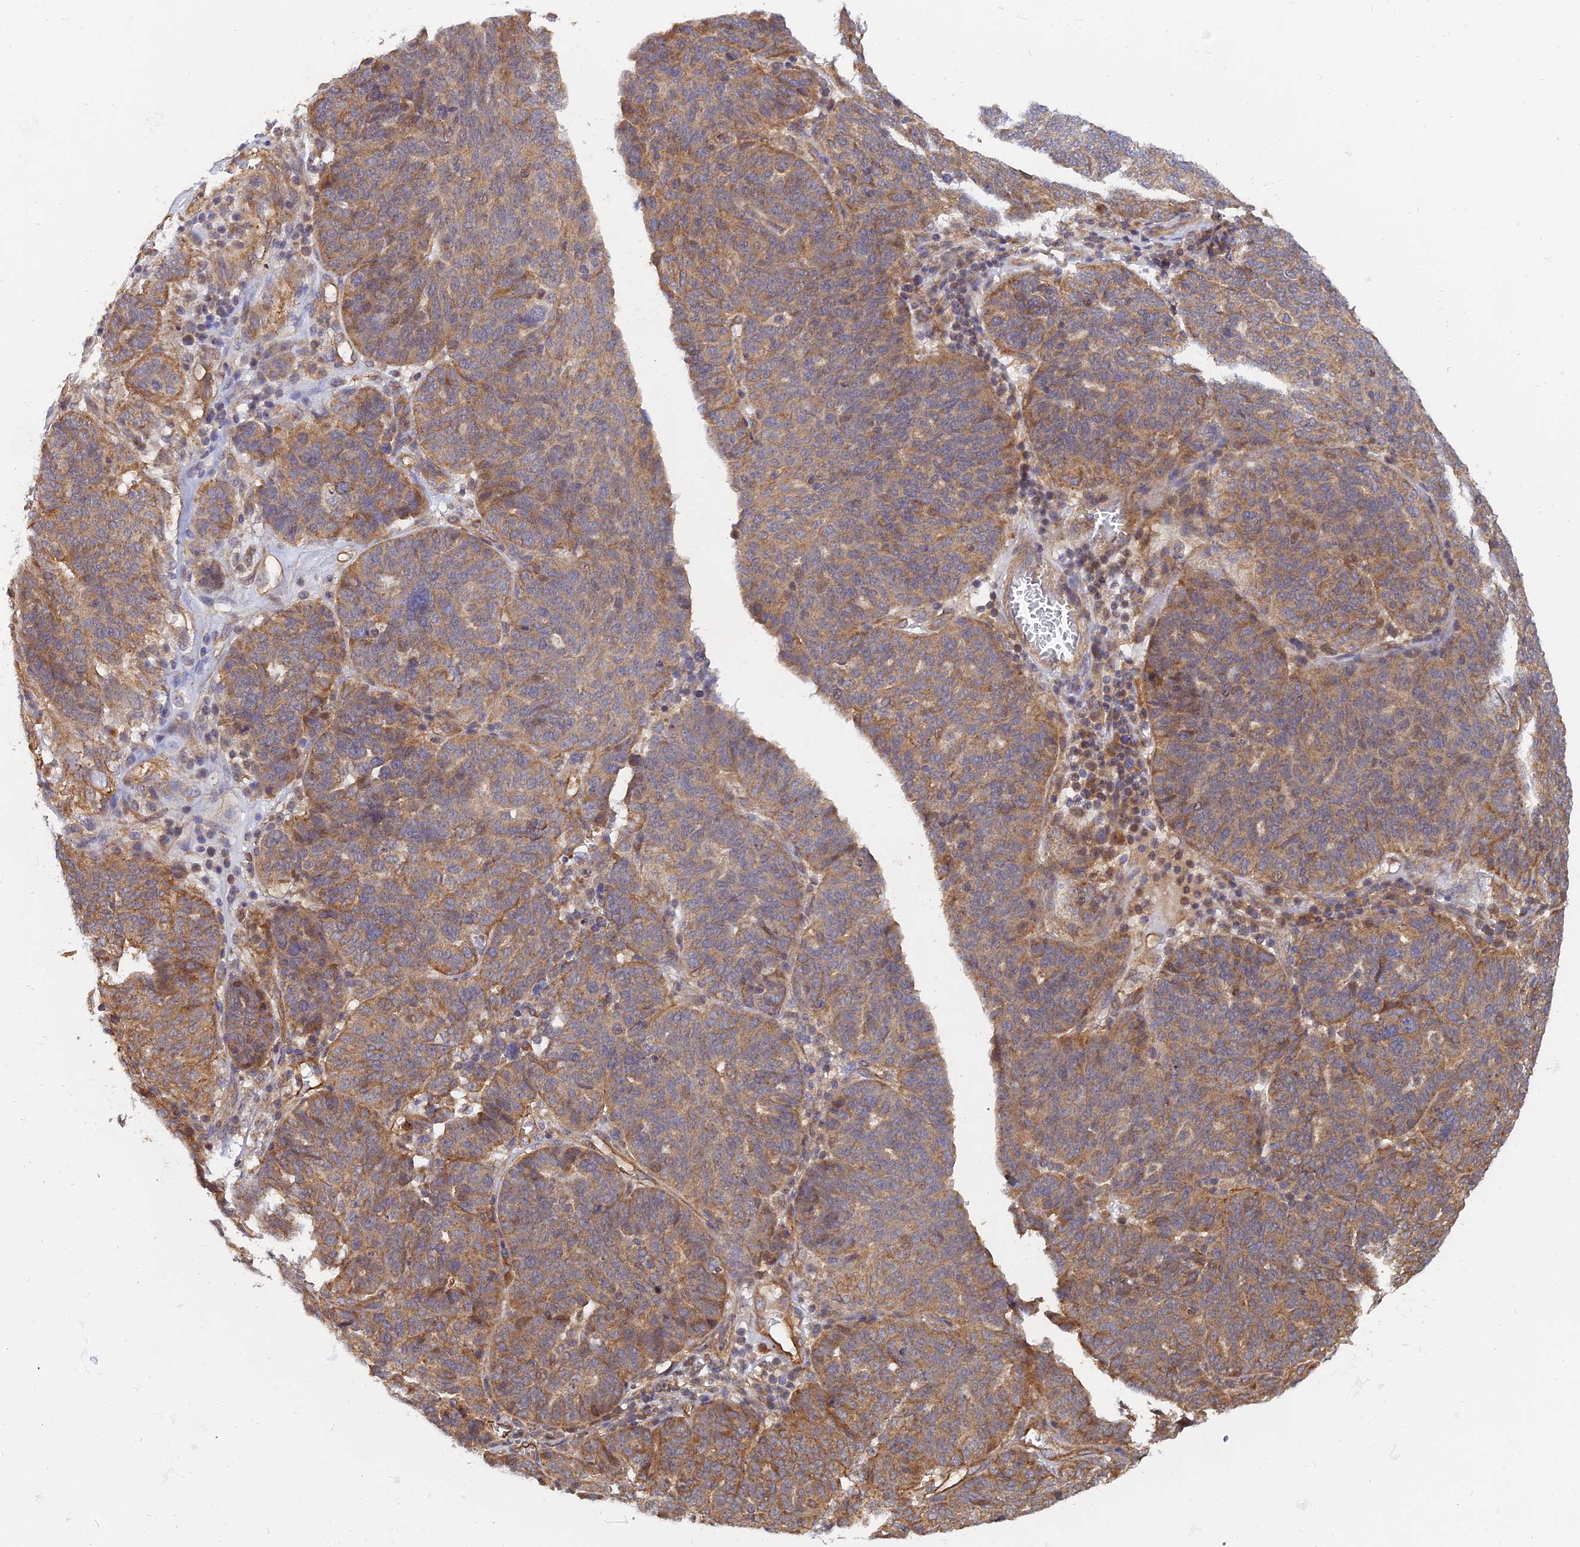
{"staining": {"intensity": "moderate", "quantity": ">75%", "location": "cytoplasmic/membranous"}, "tissue": "ovarian cancer", "cell_type": "Tumor cells", "image_type": "cancer", "snomed": [{"axis": "morphology", "description": "Cystadenocarcinoma, serous, NOS"}, {"axis": "topography", "description": "Ovary"}], "caption": "Serous cystadenocarcinoma (ovarian) stained for a protein (brown) reveals moderate cytoplasmic/membranous positive expression in approximately >75% of tumor cells.", "gene": "WDR41", "patient": {"sex": "female", "age": 59}}